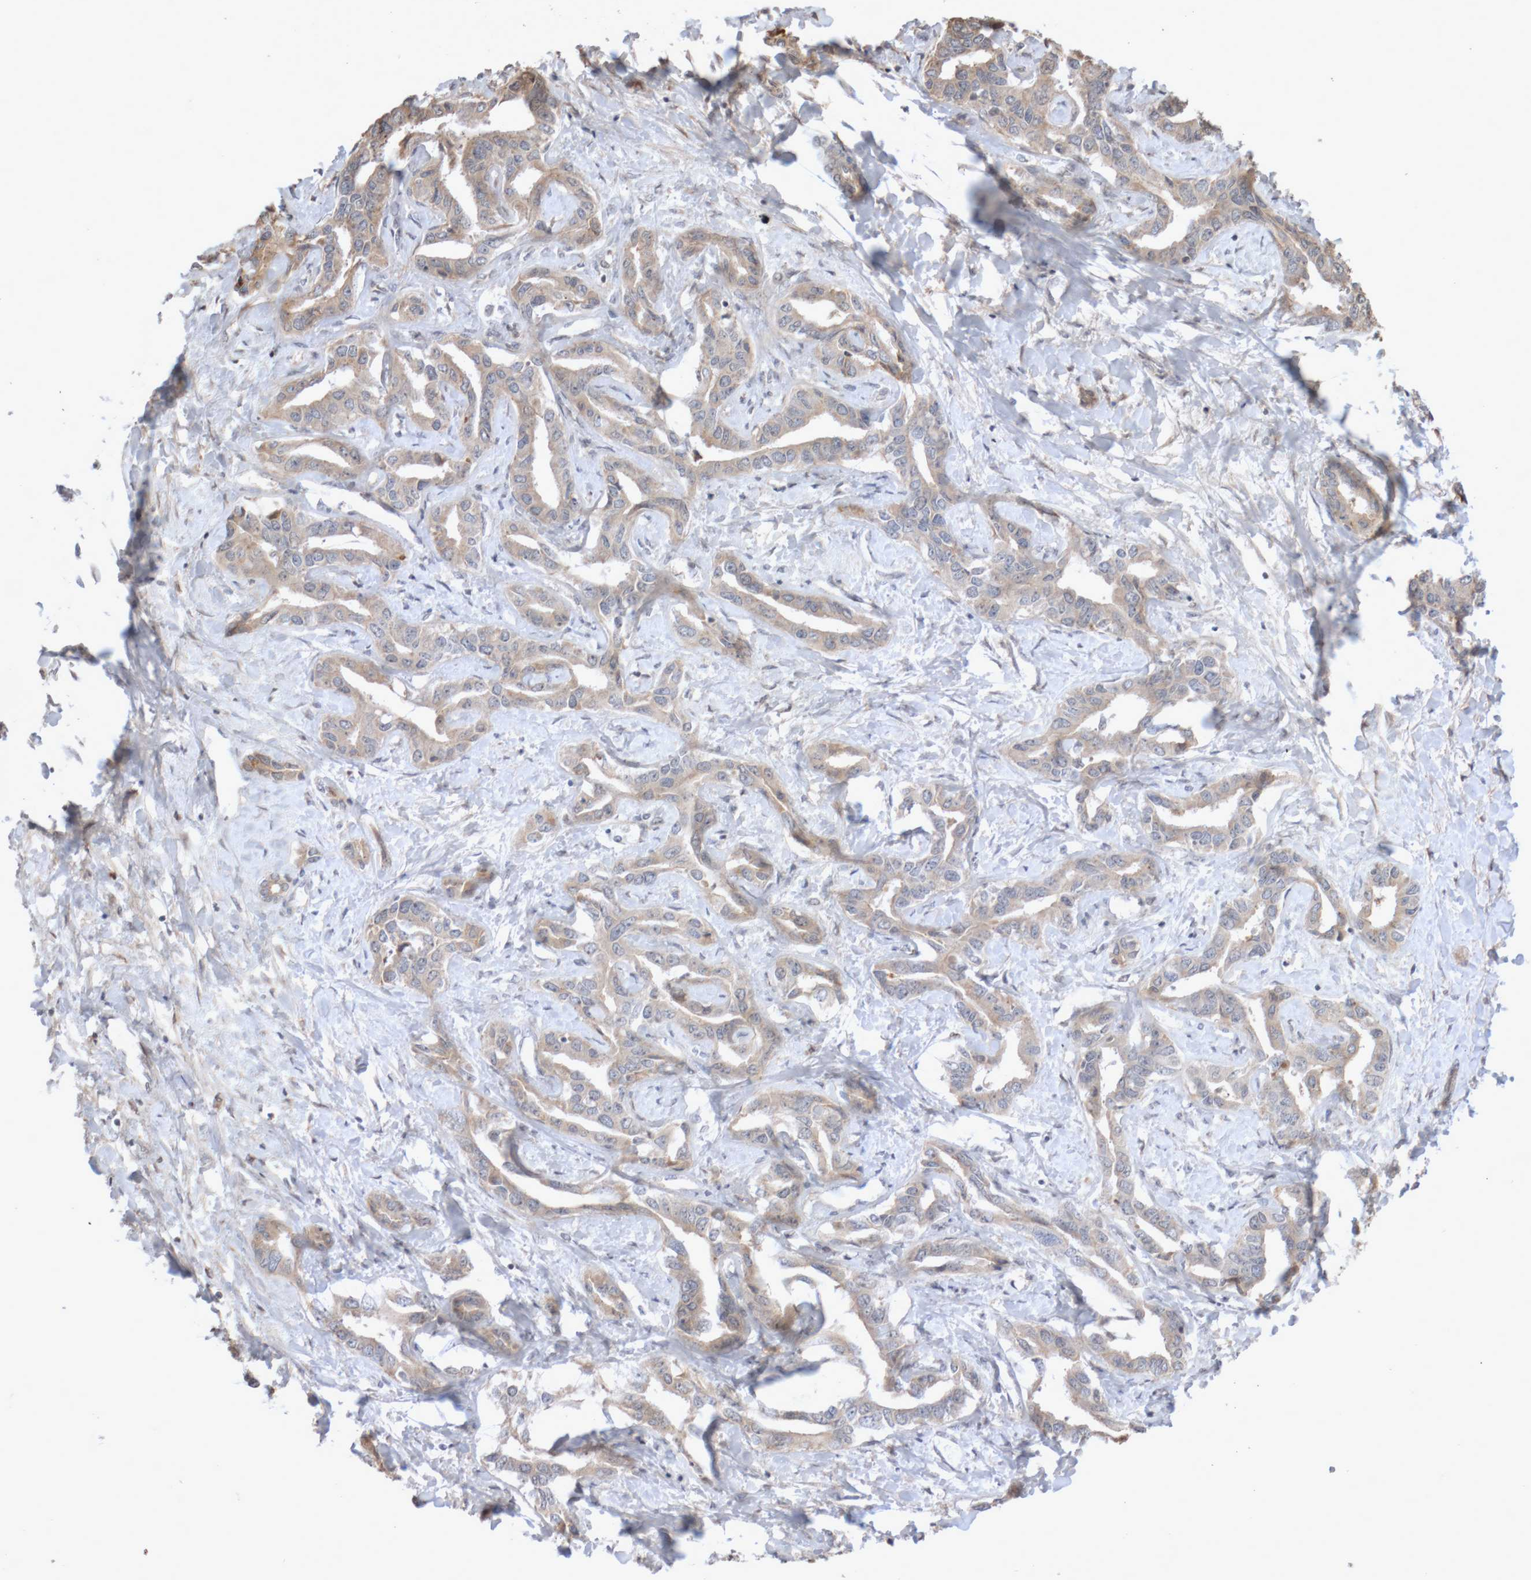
{"staining": {"intensity": "weak", "quantity": ">75%", "location": "cytoplasmic/membranous"}, "tissue": "liver cancer", "cell_type": "Tumor cells", "image_type": "cancer", "snomed": [{"axis": "morphology", "description": "Cholangiocarcinoma"}, {"axis": "topography", "description": "Liver"}], "caption": "This image exhibits IHC staining of human liver cholangiocarcinoma, with low weak cytoplasmic/membranous positivity in approximately >75% of tumor cells.", "gene": "DPH7", "patient": {"sex": "male", "age": 59}}